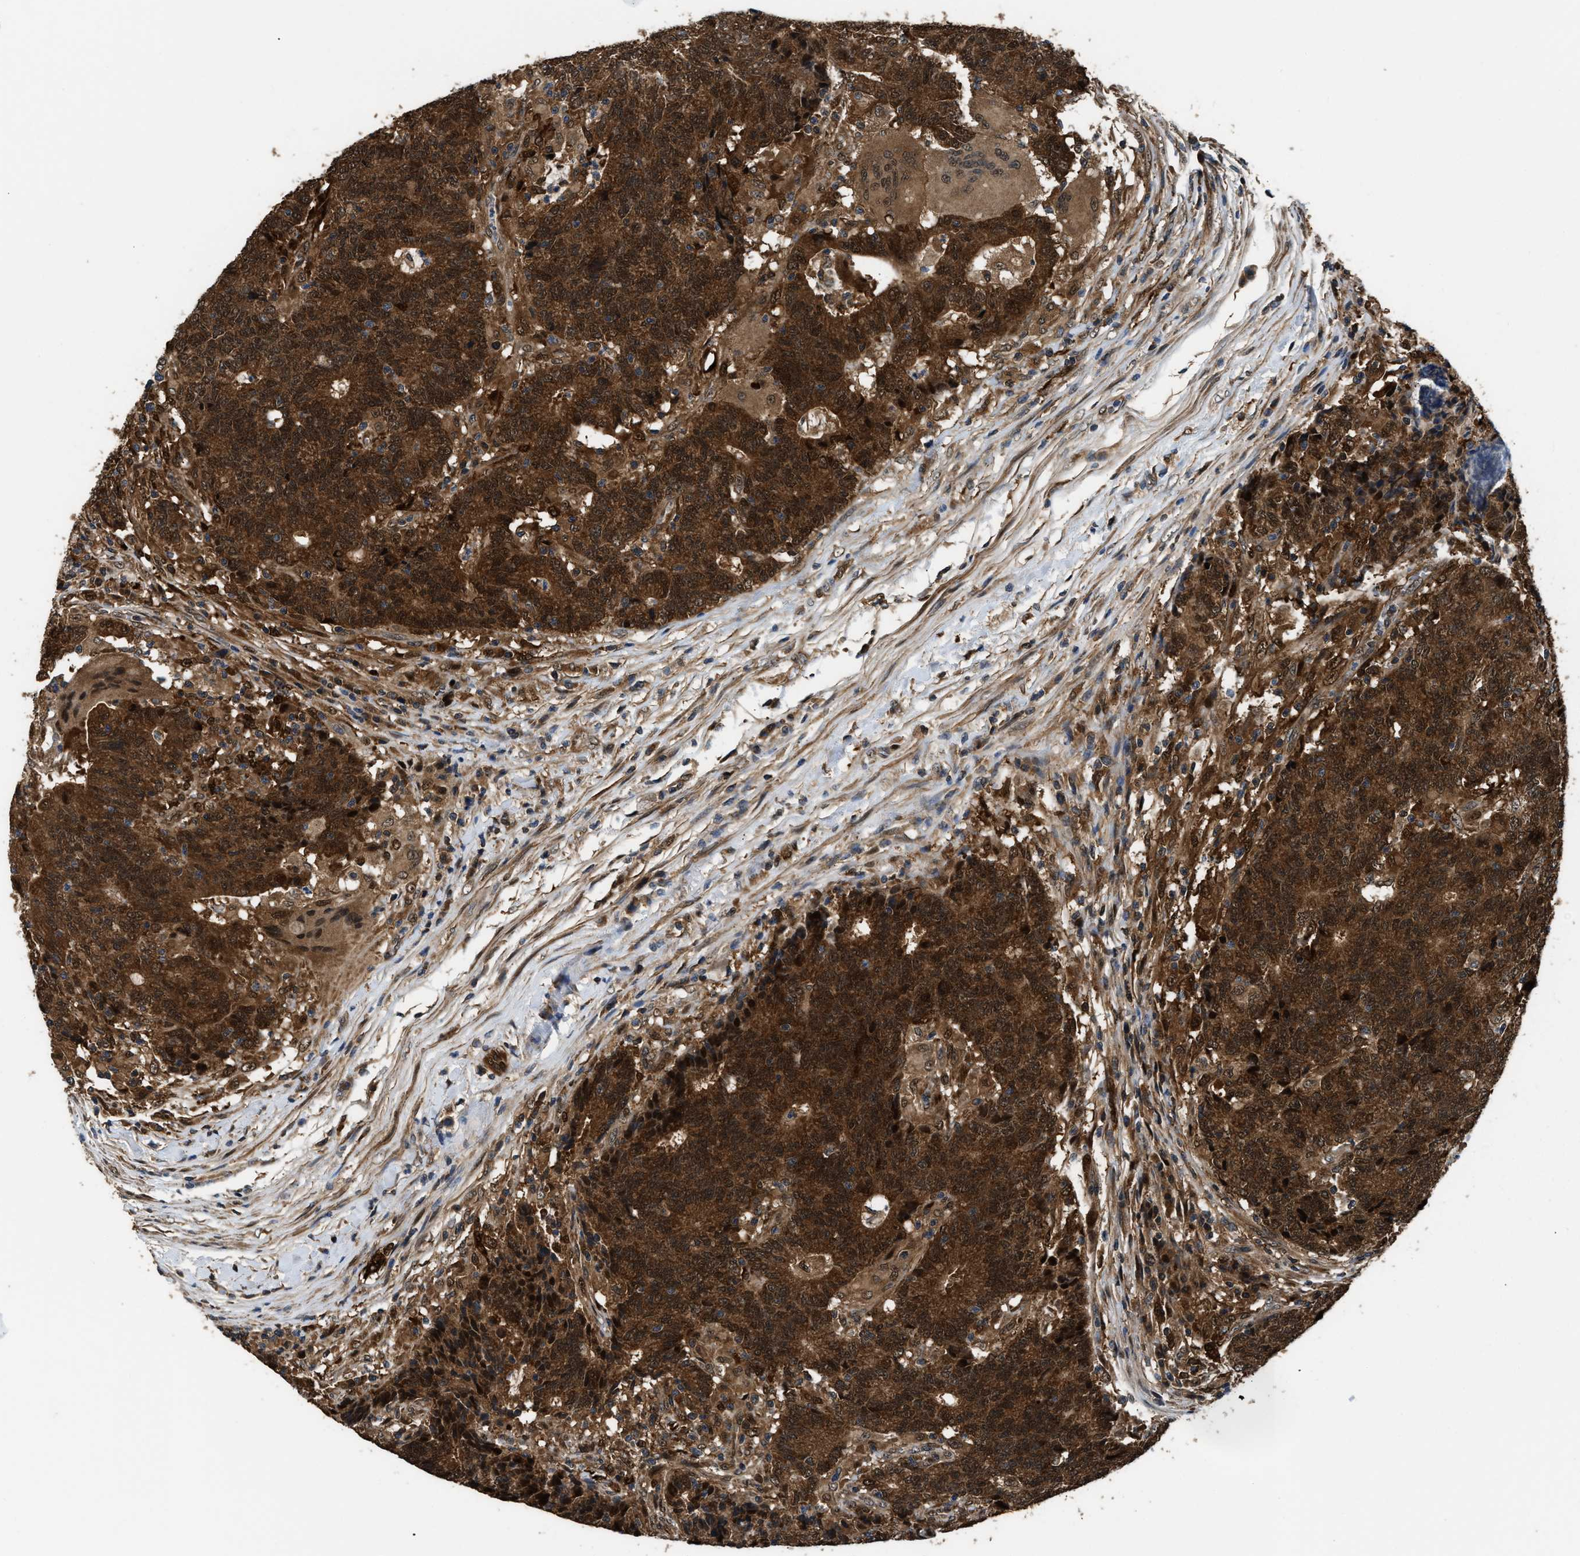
{"staining": {"intensity": "strong", "quantity": ">75%", "location": "cytoplasmic/membranous,nuclear"}, "tissue": "colorectal cancer", "cell_type": "Tumor cells", "image_type": "cancer", "snomed": [{"axis": "morphology", "description": "Normal tissue, NOS"}, {"axis": "morphology", "description": "Adenocarcinoma, NOS"}, {"axis": "topography", "description": "Colon"}], "caption": "Immunohistochemistry (IHC) of human adenocarcinoma (colorectal) displays high levels of strong cytoplasmic/membranous and nuclear positivity in approximately >75% of tumor cells.", "gene": "PPA1", "patient": {"sex": "female", "age": 75}}